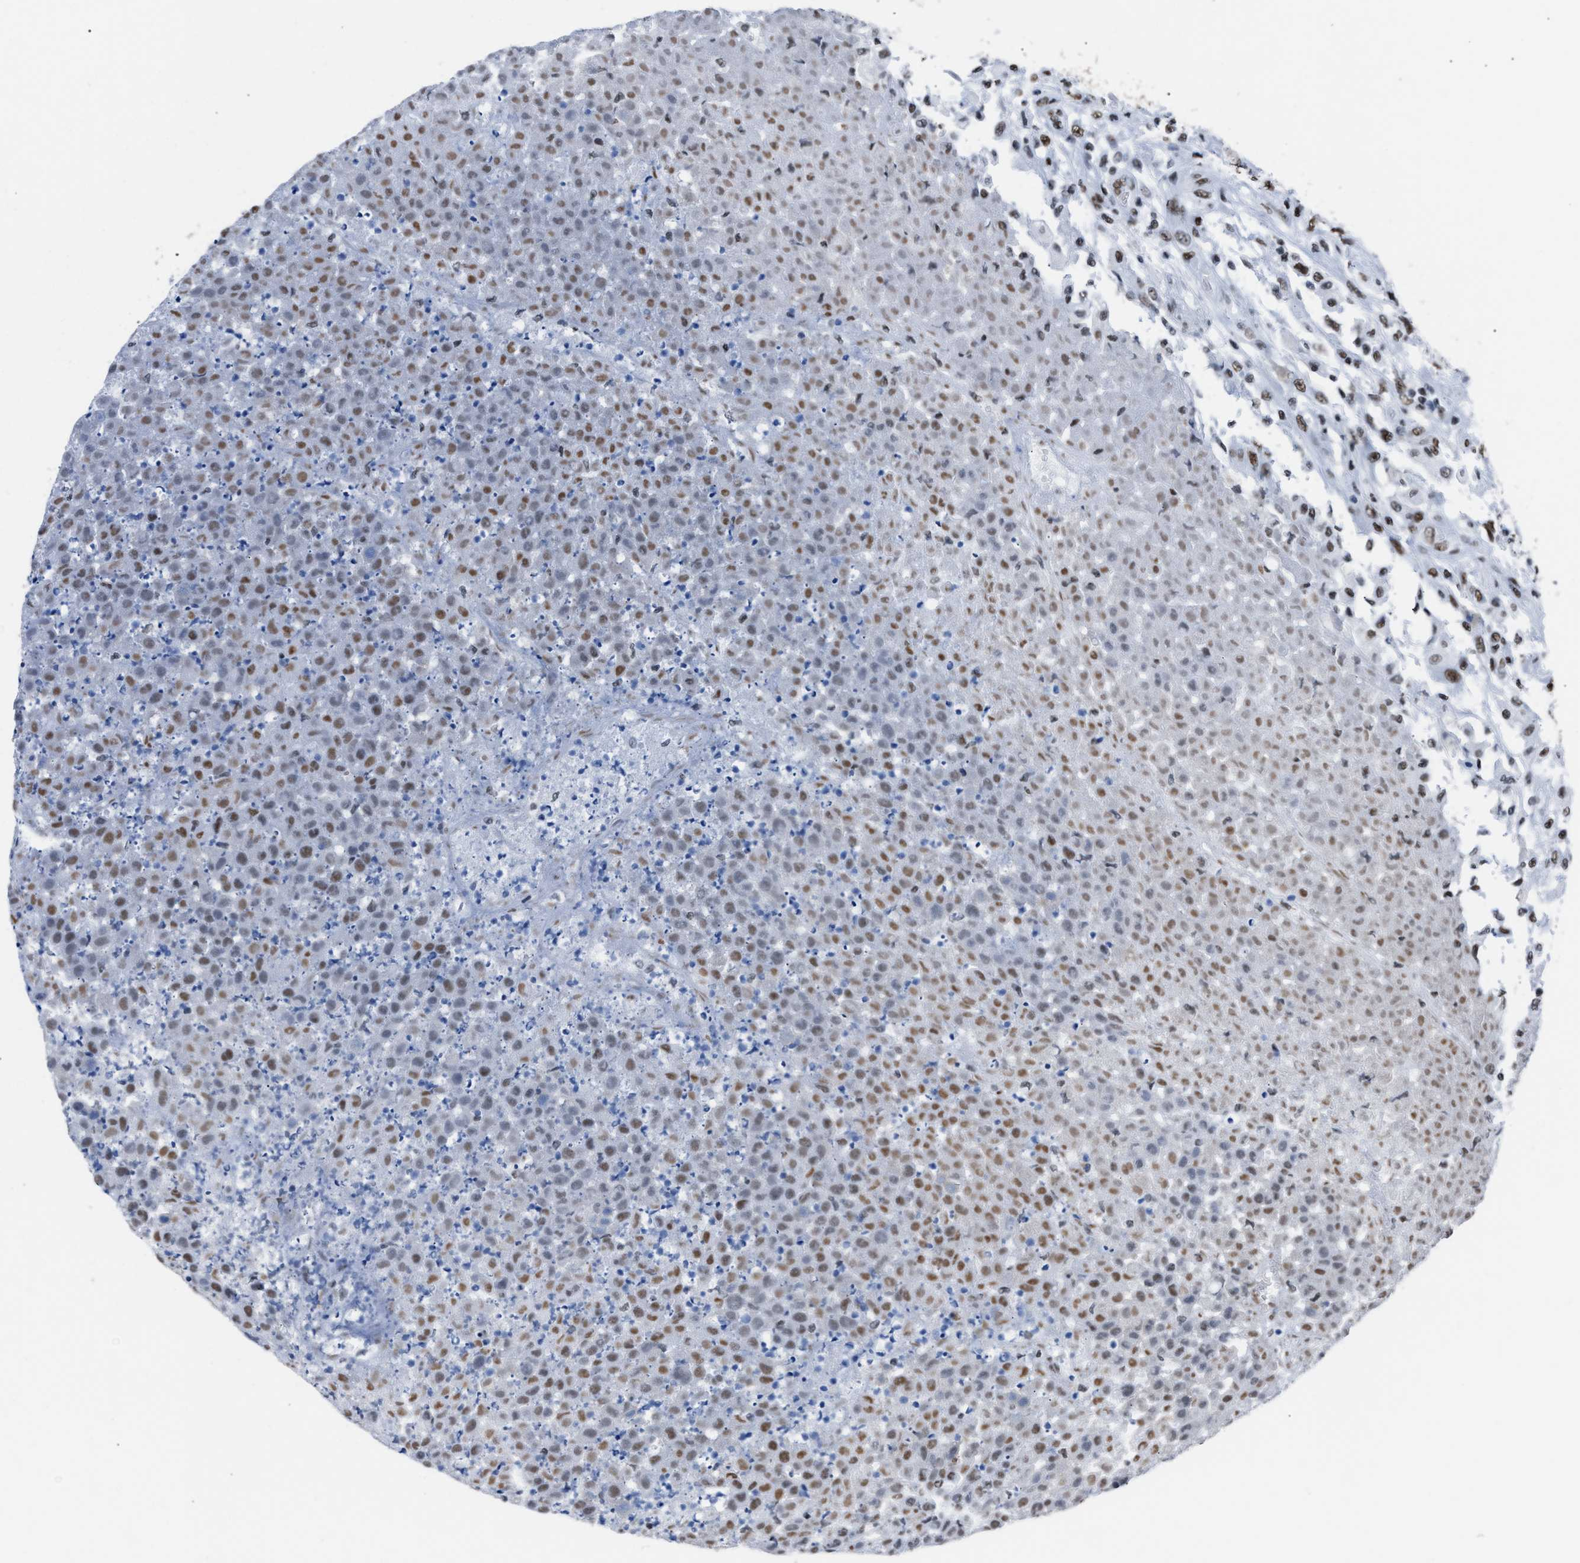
{"staining": {"intensity": "moderate", "quantity": ">75%", "location": "nuclear"}, "tissue": "testis cancer", "cell_type": "Tumor cells", "image_type": "cancer", "snomed": [{"axis": "morphology", "description": "Seminoma, NOS"}, {"axis": "topography", "description": "Testis"}], "caption": "Immunohistochemistry (IHC) histopathology image of human testis cancer (seminoma) stained for a protein (brown), which demonstrates medium levels of moderate nuclear staining in about >75% of tumor cells.", "gene": "CCAR2", "patient": {"sex": "male", "age": 59}}